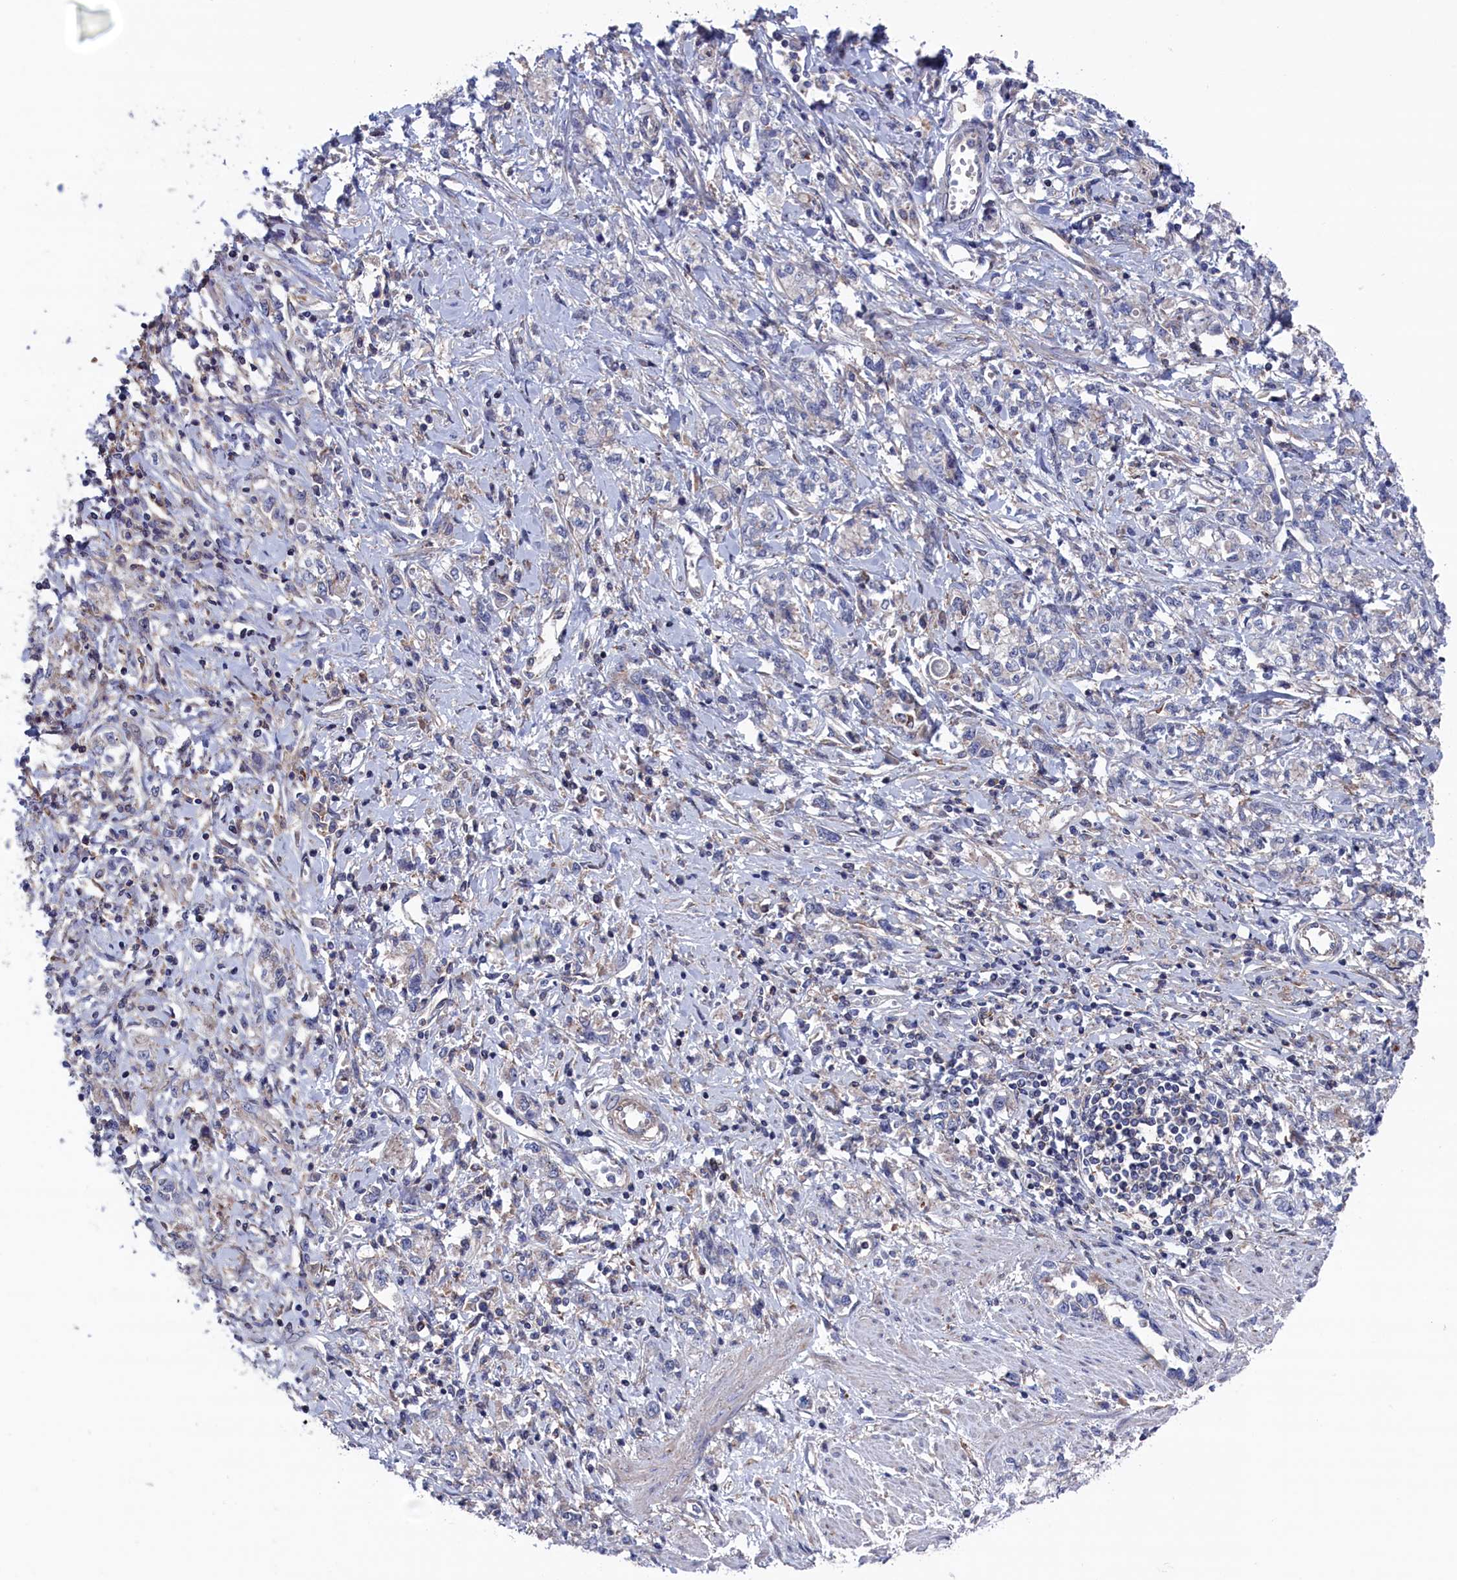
{"staining": {"intensity": "negative", "quantity": "none", "location": "none"}, "tissue": "stomach cancer", "cell_type": "Tumor cells", "image_type": "cancer", "snomed": [{"axis": "morphology", "description": "Adenocarcinoma, NOS"}, {"axis": "topography", "description": "Stomach"}], "caption": "DAB (3,3'-diaminobenzidine) immunohistochemical staining of human stomach cancer reveals no significant staining in tumor cells.", "gene": "SPATA13", "patient": {"sex": "female", "age": 76}}